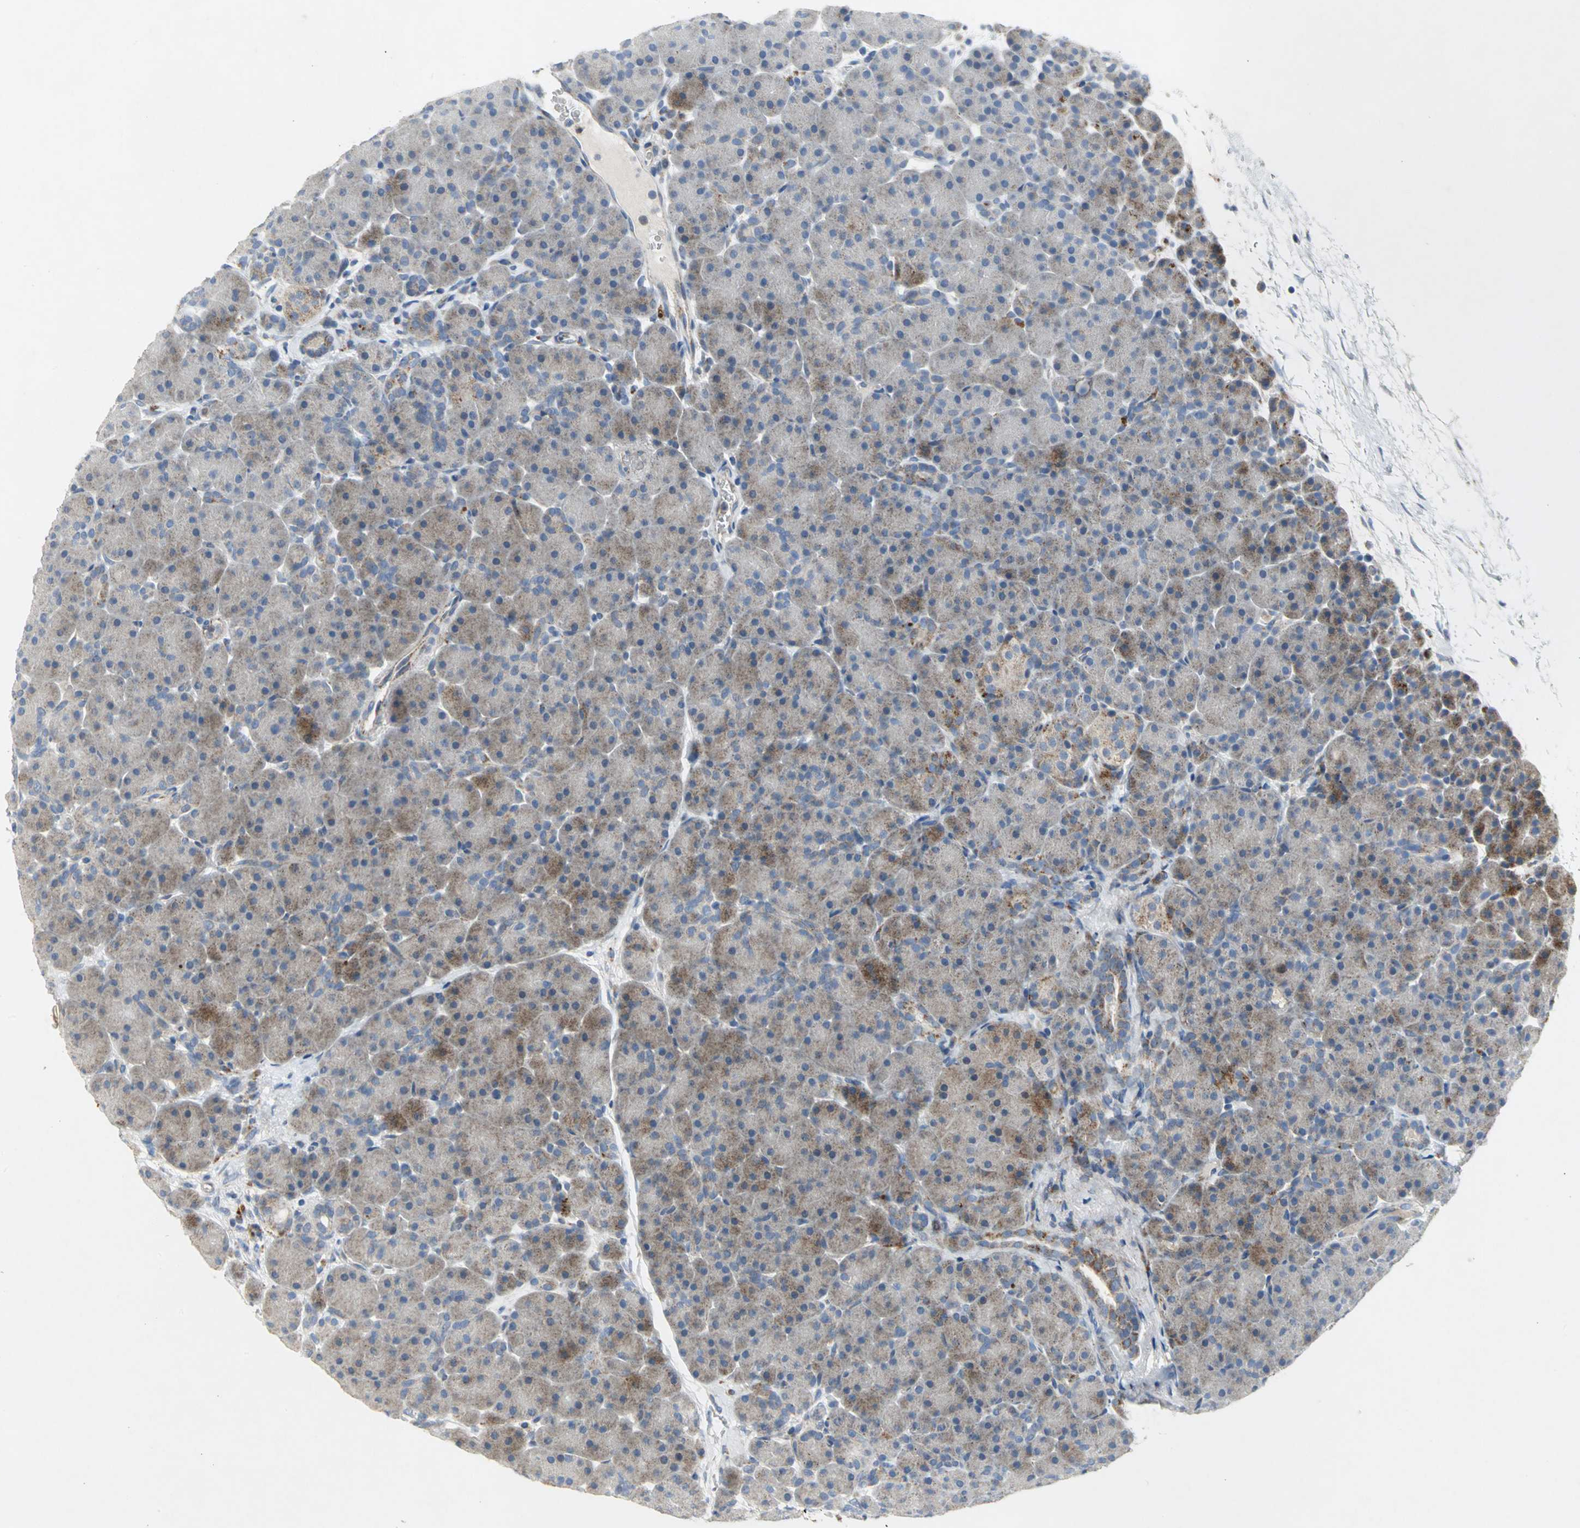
{"staining": {"intensity": "strong", "quantity": "25%-75%", "location": "cytoplasmic/membranous"}, "tissue": "pancreas", "cell_type": "Exocrine glandular cells", "image_type": "normal", "snomed": [{"axis": "morphology", "description": "Normal tissue, NOS"}, {"axis": "topography", "description": "Pancreas"}], "caption": "Pancreas stained with a brown dye shows strong cytoplasmic/membranous positive positivity in approximately 25%-75% of exocrine glandular cells.", "gene": "SPPL2B", "patient": {"sex": "male", "age": 66}}